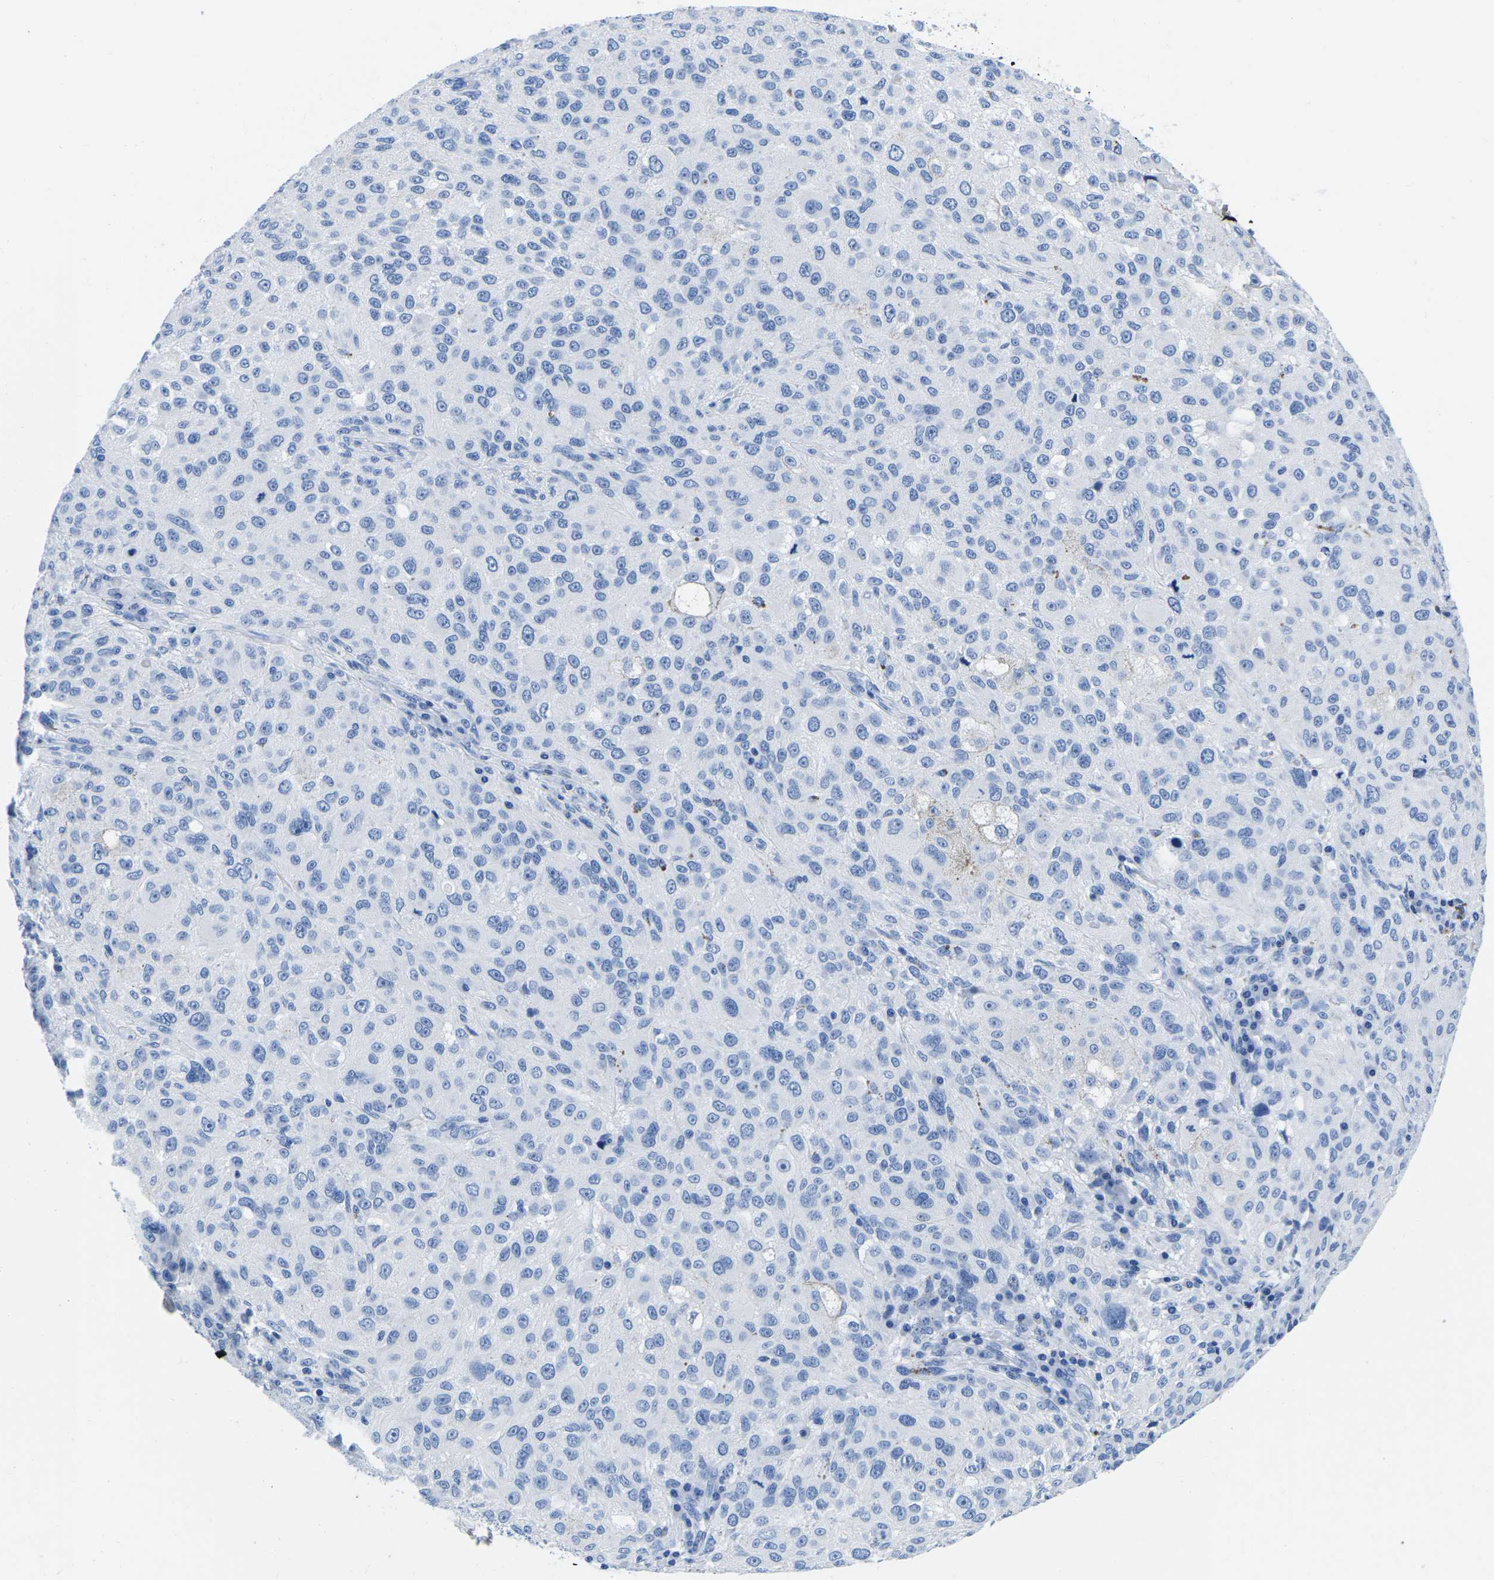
{"staining": {"intensity": "negative", "quantity": "none", "location": "none"}, "tissue": "melanoma", "cell_type": "Tumor cells", "image_type": "cancer", "snomed": [{"axis": "morphology", "description": "Necrosis, NOS"}, {"axis": "morphology", "description": "Malignant melanoma, NOS"}, {"axis": "topography", "description": "Skin"}], "caption": "IHC of human melanoma displays no staining in tumor cells.", "gene": "CYP1A2", "patient": {"sex": "female", "age": 87}}